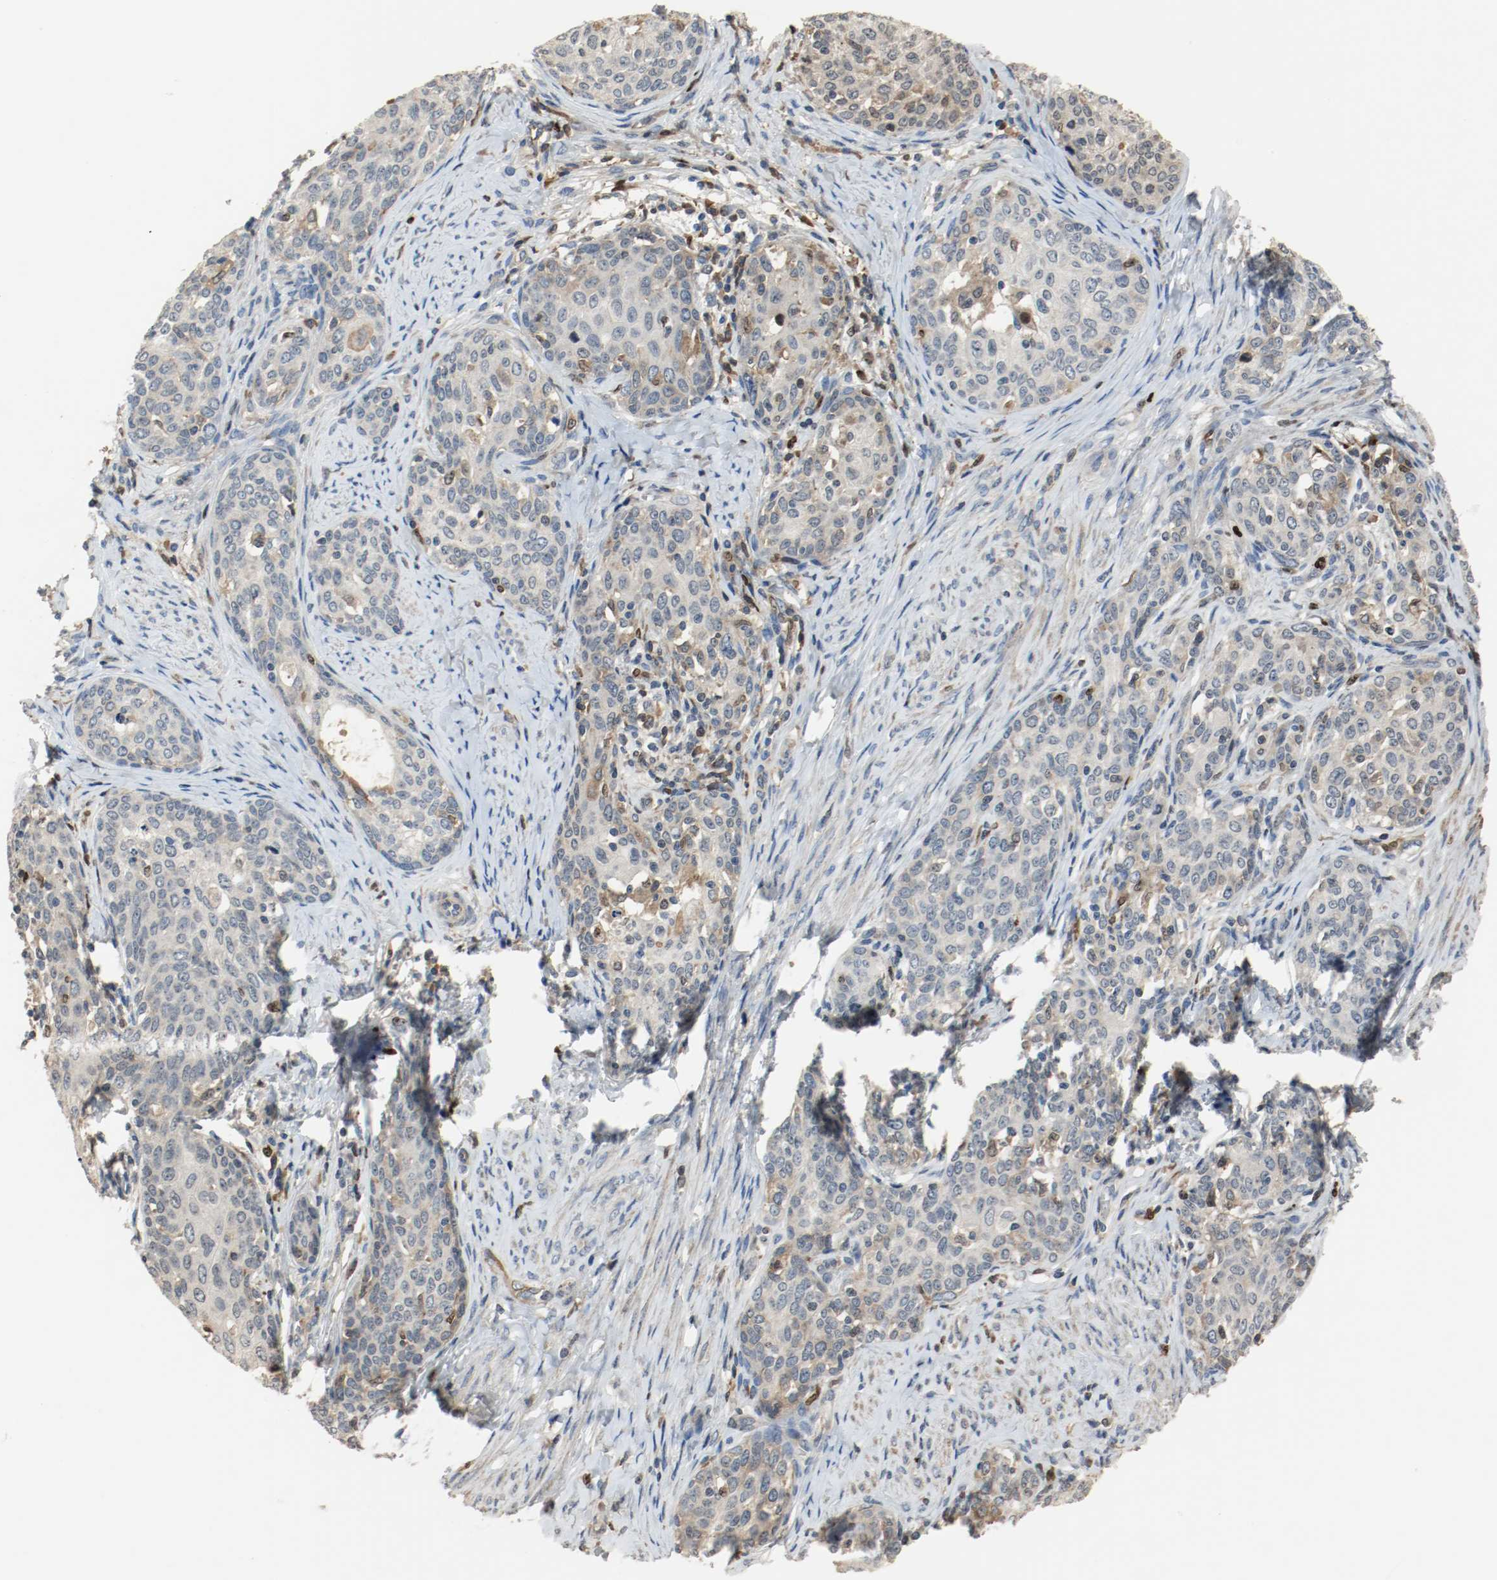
{"staining": {"intensity": "negative", "quantity": "none", "location": "none"}, "tissue": "cervical cancer", "cell_type": "Tumor cells", "image_type": "cancer", "snomed": [{"axis": "morphology", "description": "Squamous cell carcinoma, NOS"}, {"axis": "morphology", "description": "Adenocarcinoma, NOS"}, {"axis": "topography", "description": "Cervix"}], "caption": "Cervical cancer (adenocarcinoma) stained for a protein using IHC demonstrates no positivity tumor cells.", "gene": "BLK", "patient": {"sex": "female", "age": 52}}